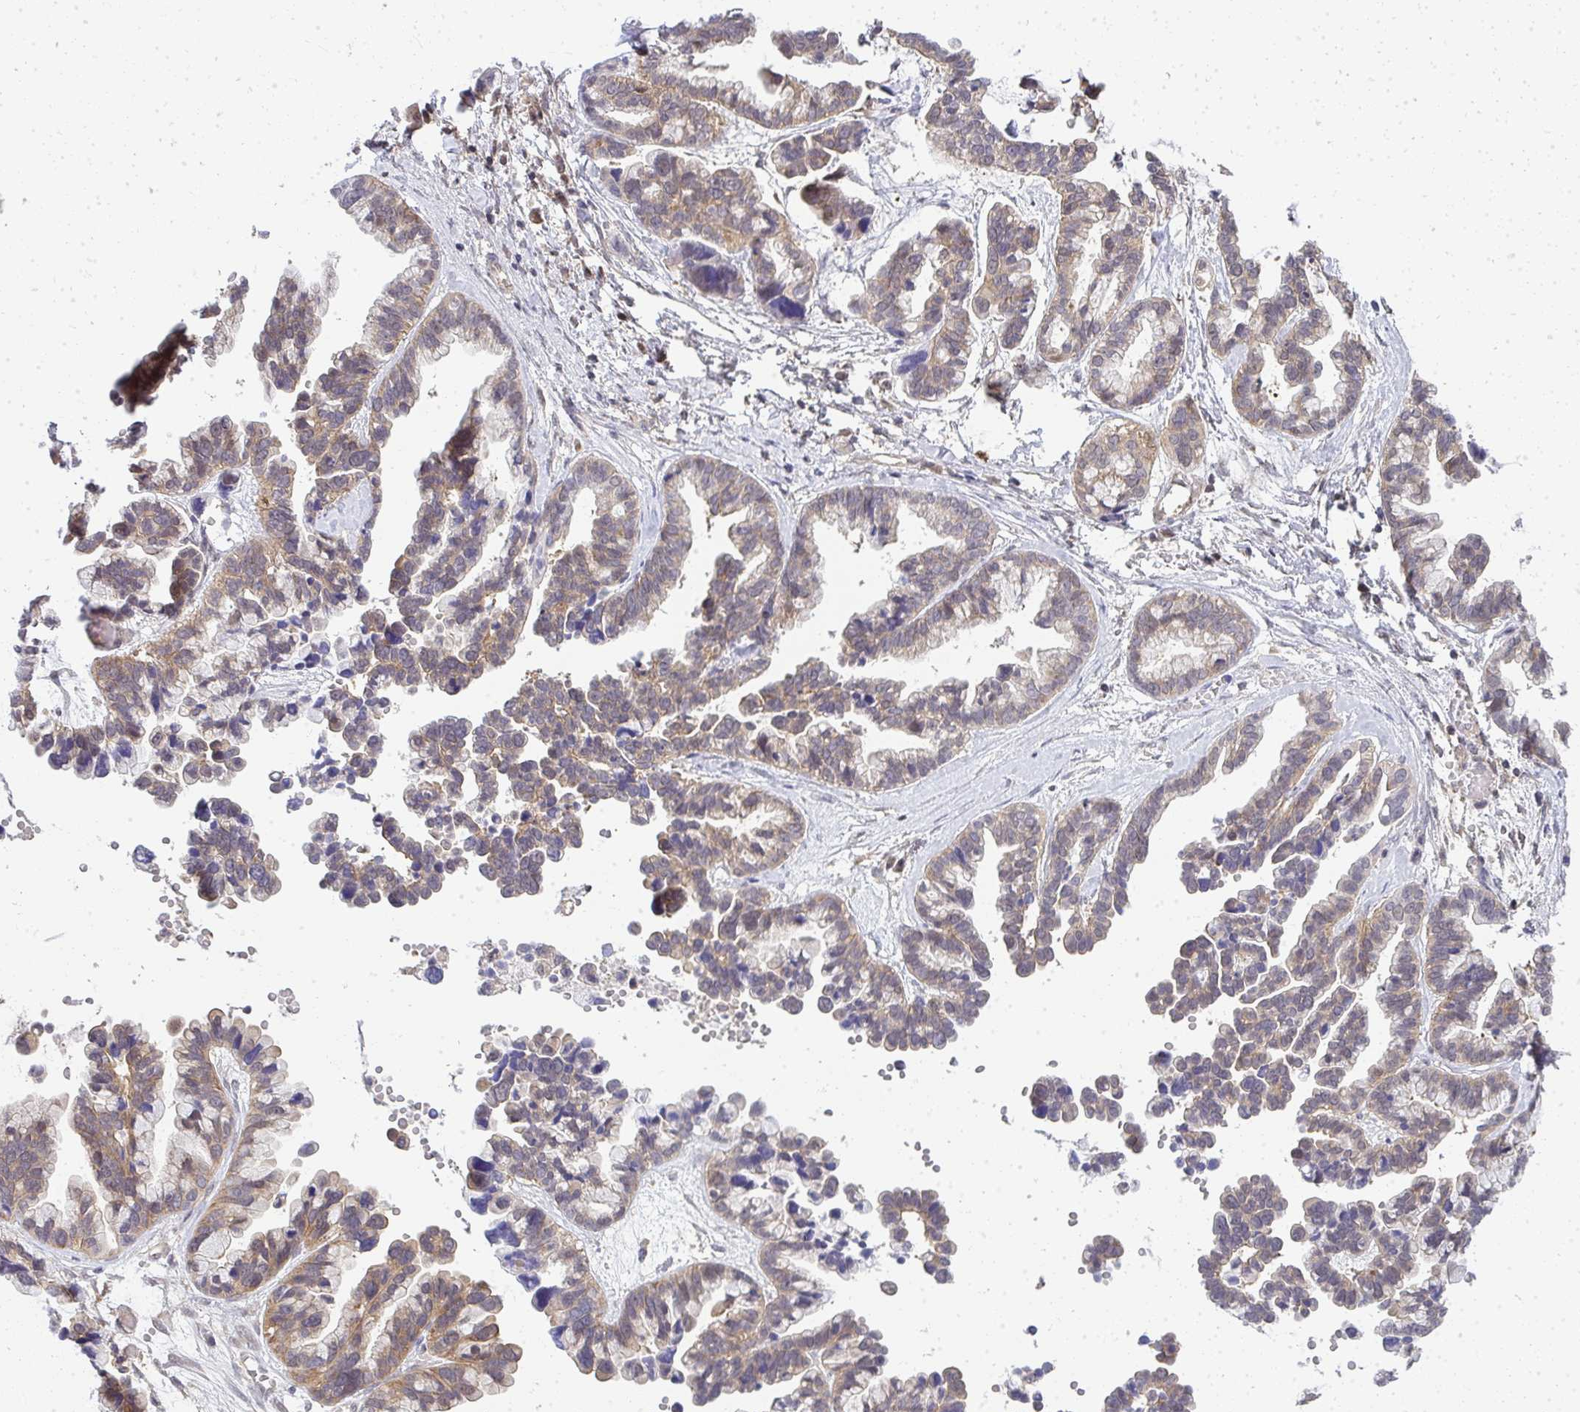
{"staining": {"intensity": "moderate", "quantity": "25%-75%", "location": "cytoplasmic/membranous"}, "tissue": "ovarian cancer", "cell_type": "Tumor cells", "image_type": "cancer", "snomed": [{"axis": "morphology", "description": "Cystadenocarcinoma, serous, NOS"}, {"axis": "topography", "description": "Ovary"}], "caption": "Human ovarian cancer stained with a brown dye exhibits moderate cytoplasmic/membranous positive staining in approximately 25%-75% of tumor cells.", "gene": "HDHD2", "patient": {"sex": "female", "age": 56}}